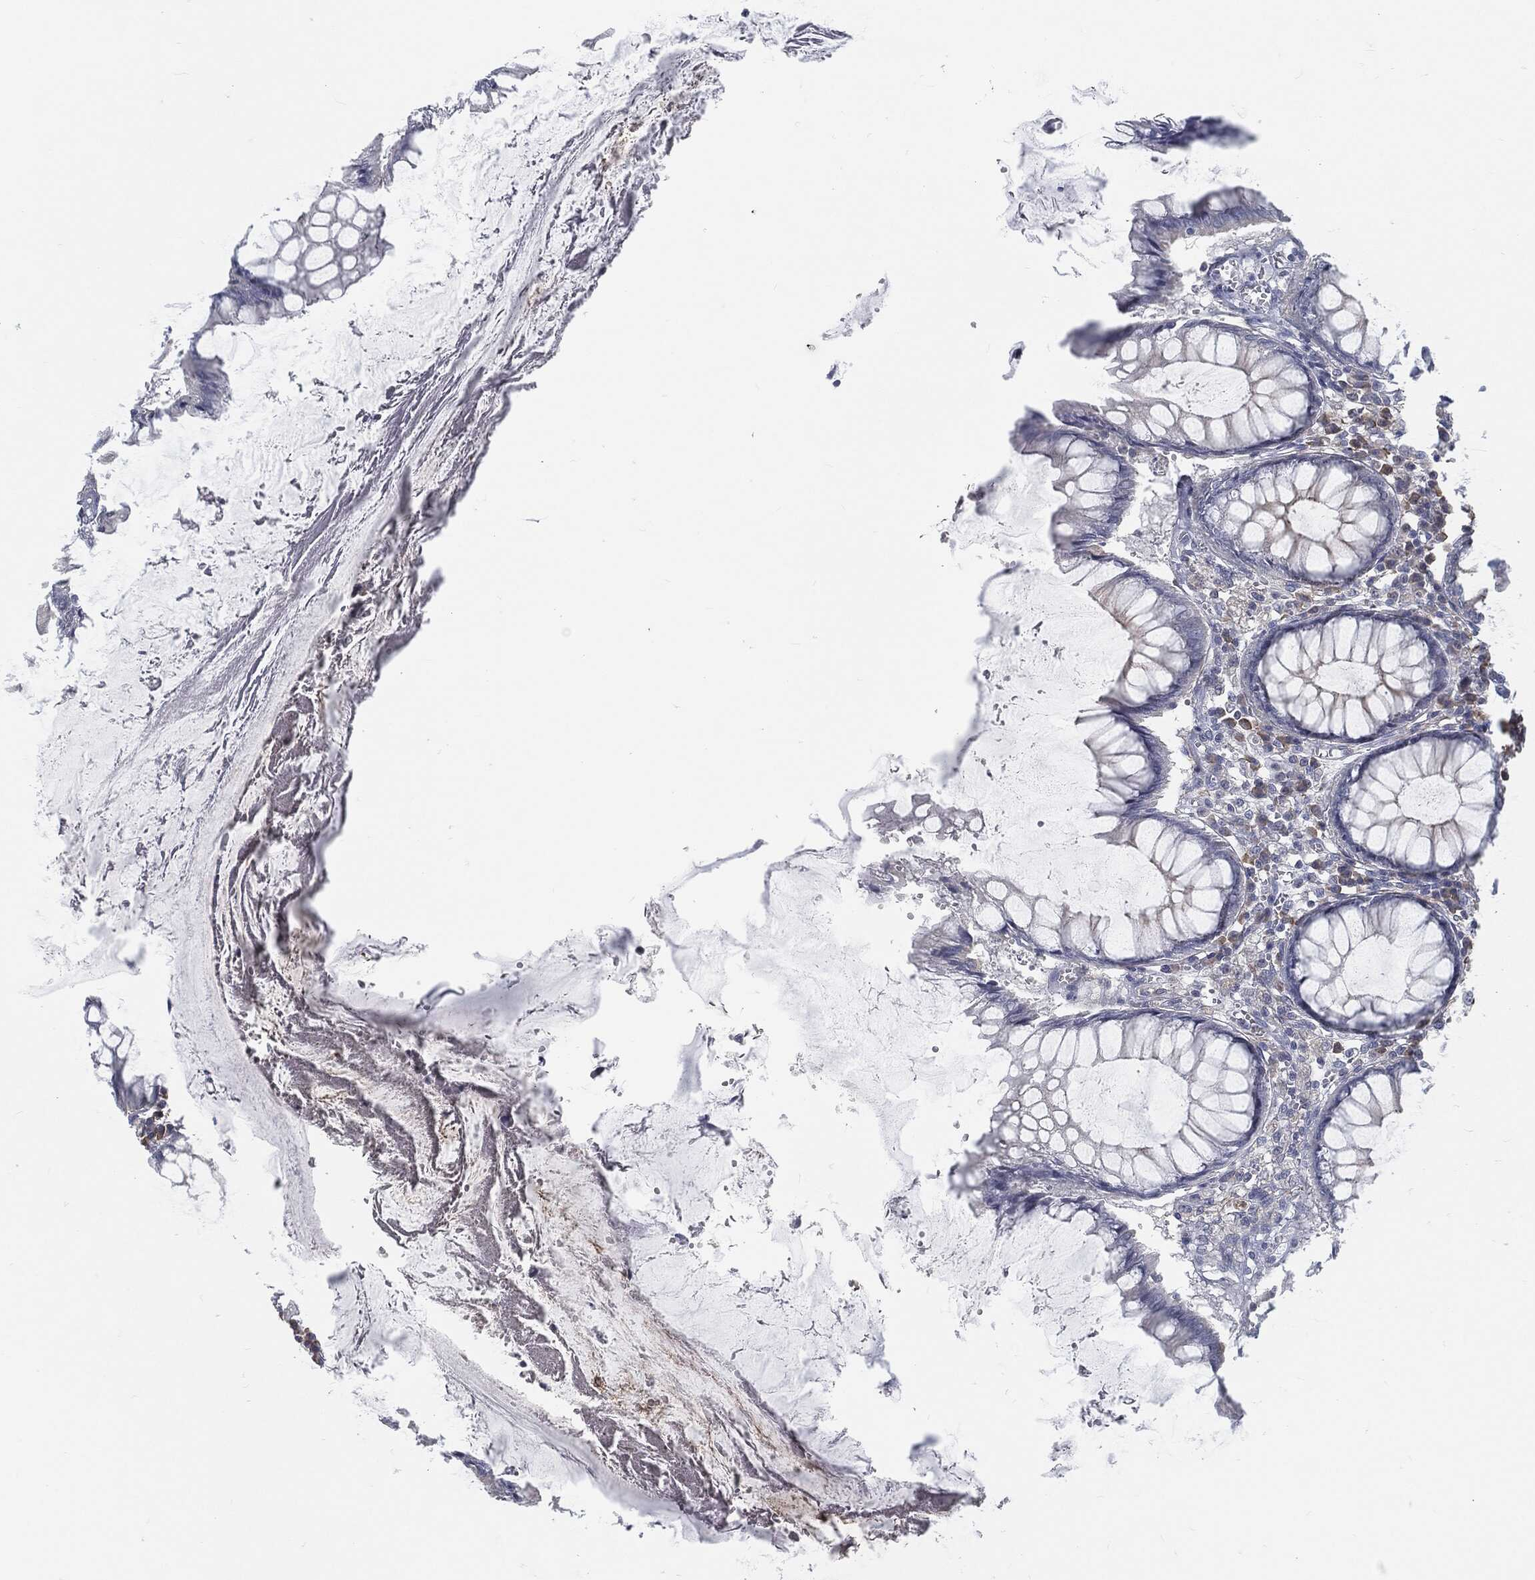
{"staining": {"intensity": "negative", "quantity": "none", "location": "none"}, "tissue": "colon", "cell_type": "Endothelial cells", "image_type": "normal", "snomed": [{"axis": "morphology", "description": "Normal tissue, NOS"}, {"axis": "topography", "description": "Colon"}], "caption": "The image demonstrates no staining of endothelial cells in normal colon. Nuclei are stained in blue.", "gene": "PROM1", "patient": {"sex": "male", "age": 65}}